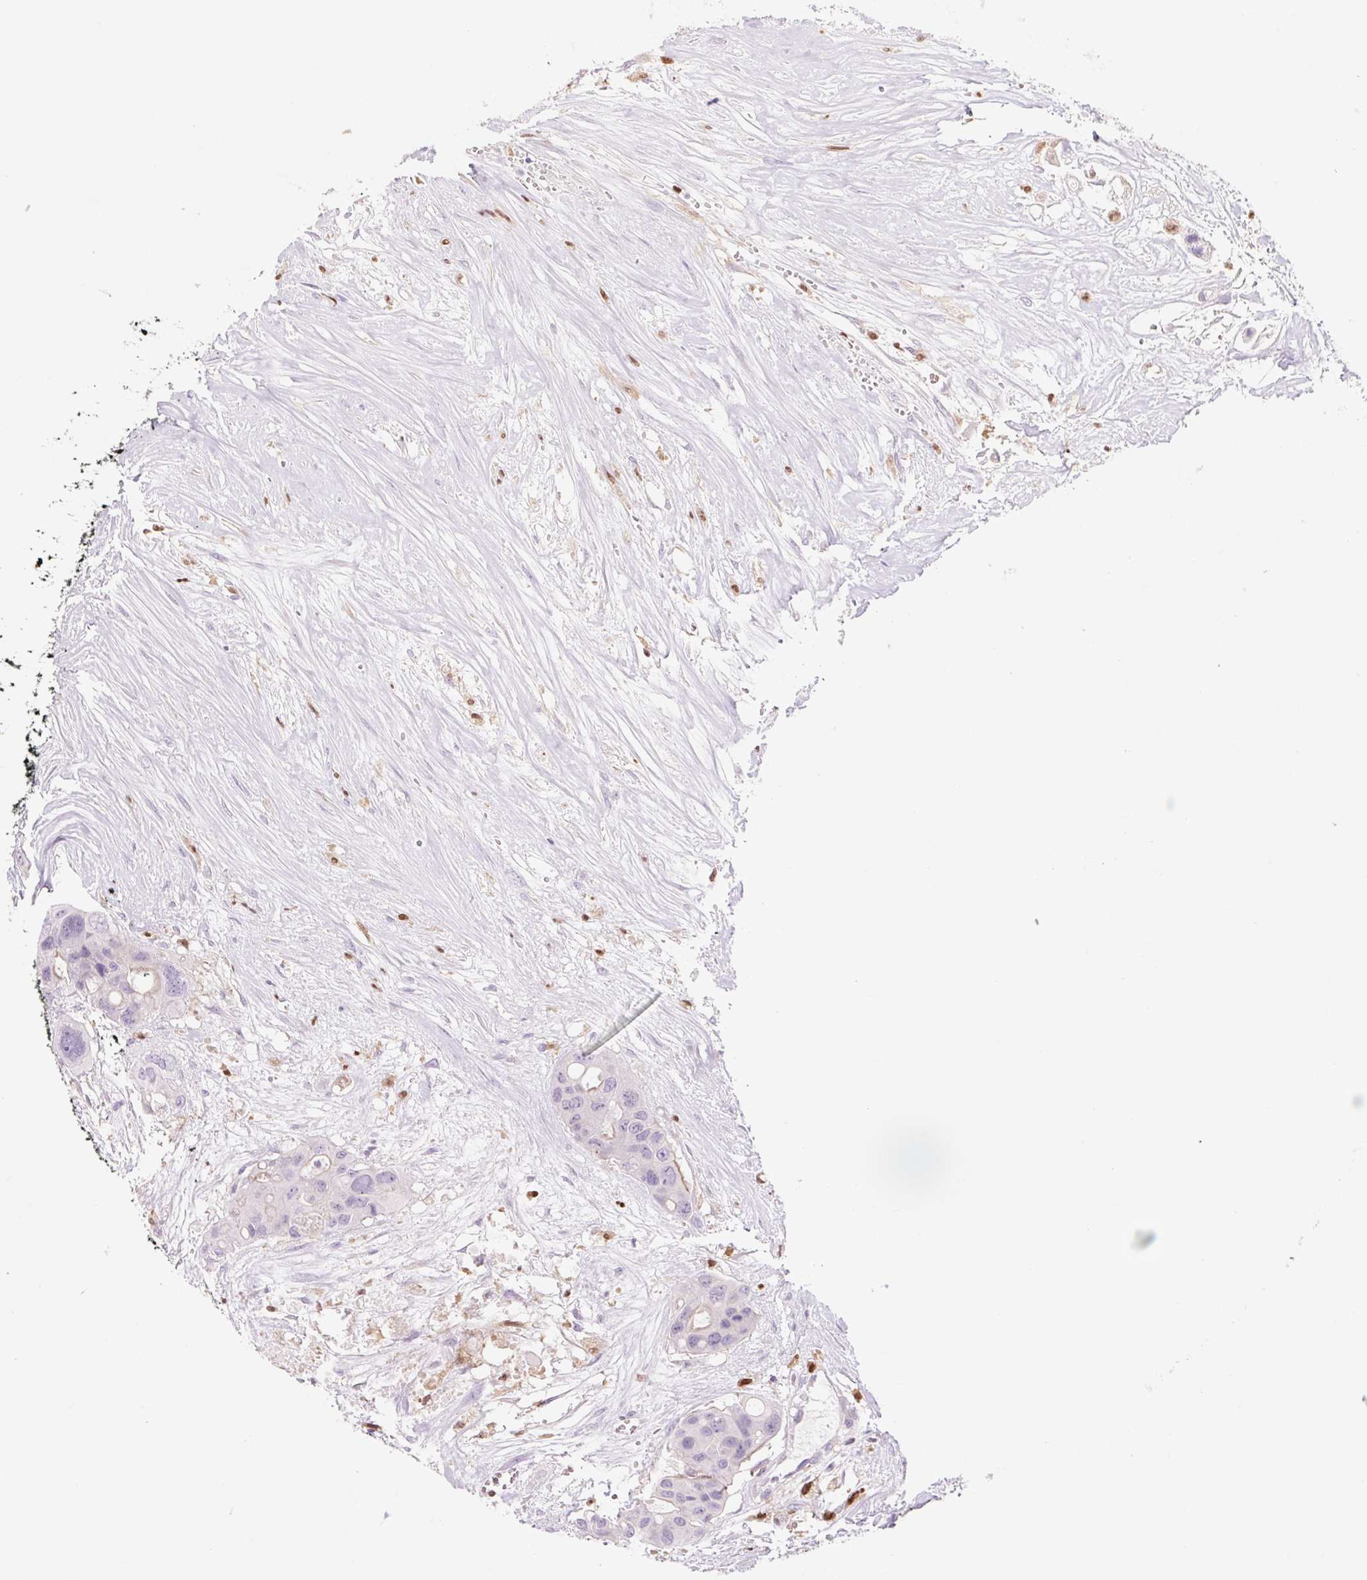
{"staining": {"intensity": "negative", "quantity": "none", "location": "none"}, "tissue": "colorectal cancer", "cell_type": "Tumor cells", "image_type": "cancer", "snomed": [{"axis": "morphology", "description": "Adenocarcinoma, NOS"}, {"axis": "topography", "description": "Colon"}], "caption": "This is a image of immunohistochemistry staining of adenocarcinoma (colorectal), which shows no staining in tumor cells. (DAB (3,3'-diaminobenzidine) immunohistochemistry (IHC), high magnification).", "gene": "SPI1", "patient": {"sex": "male", "age": 77}}